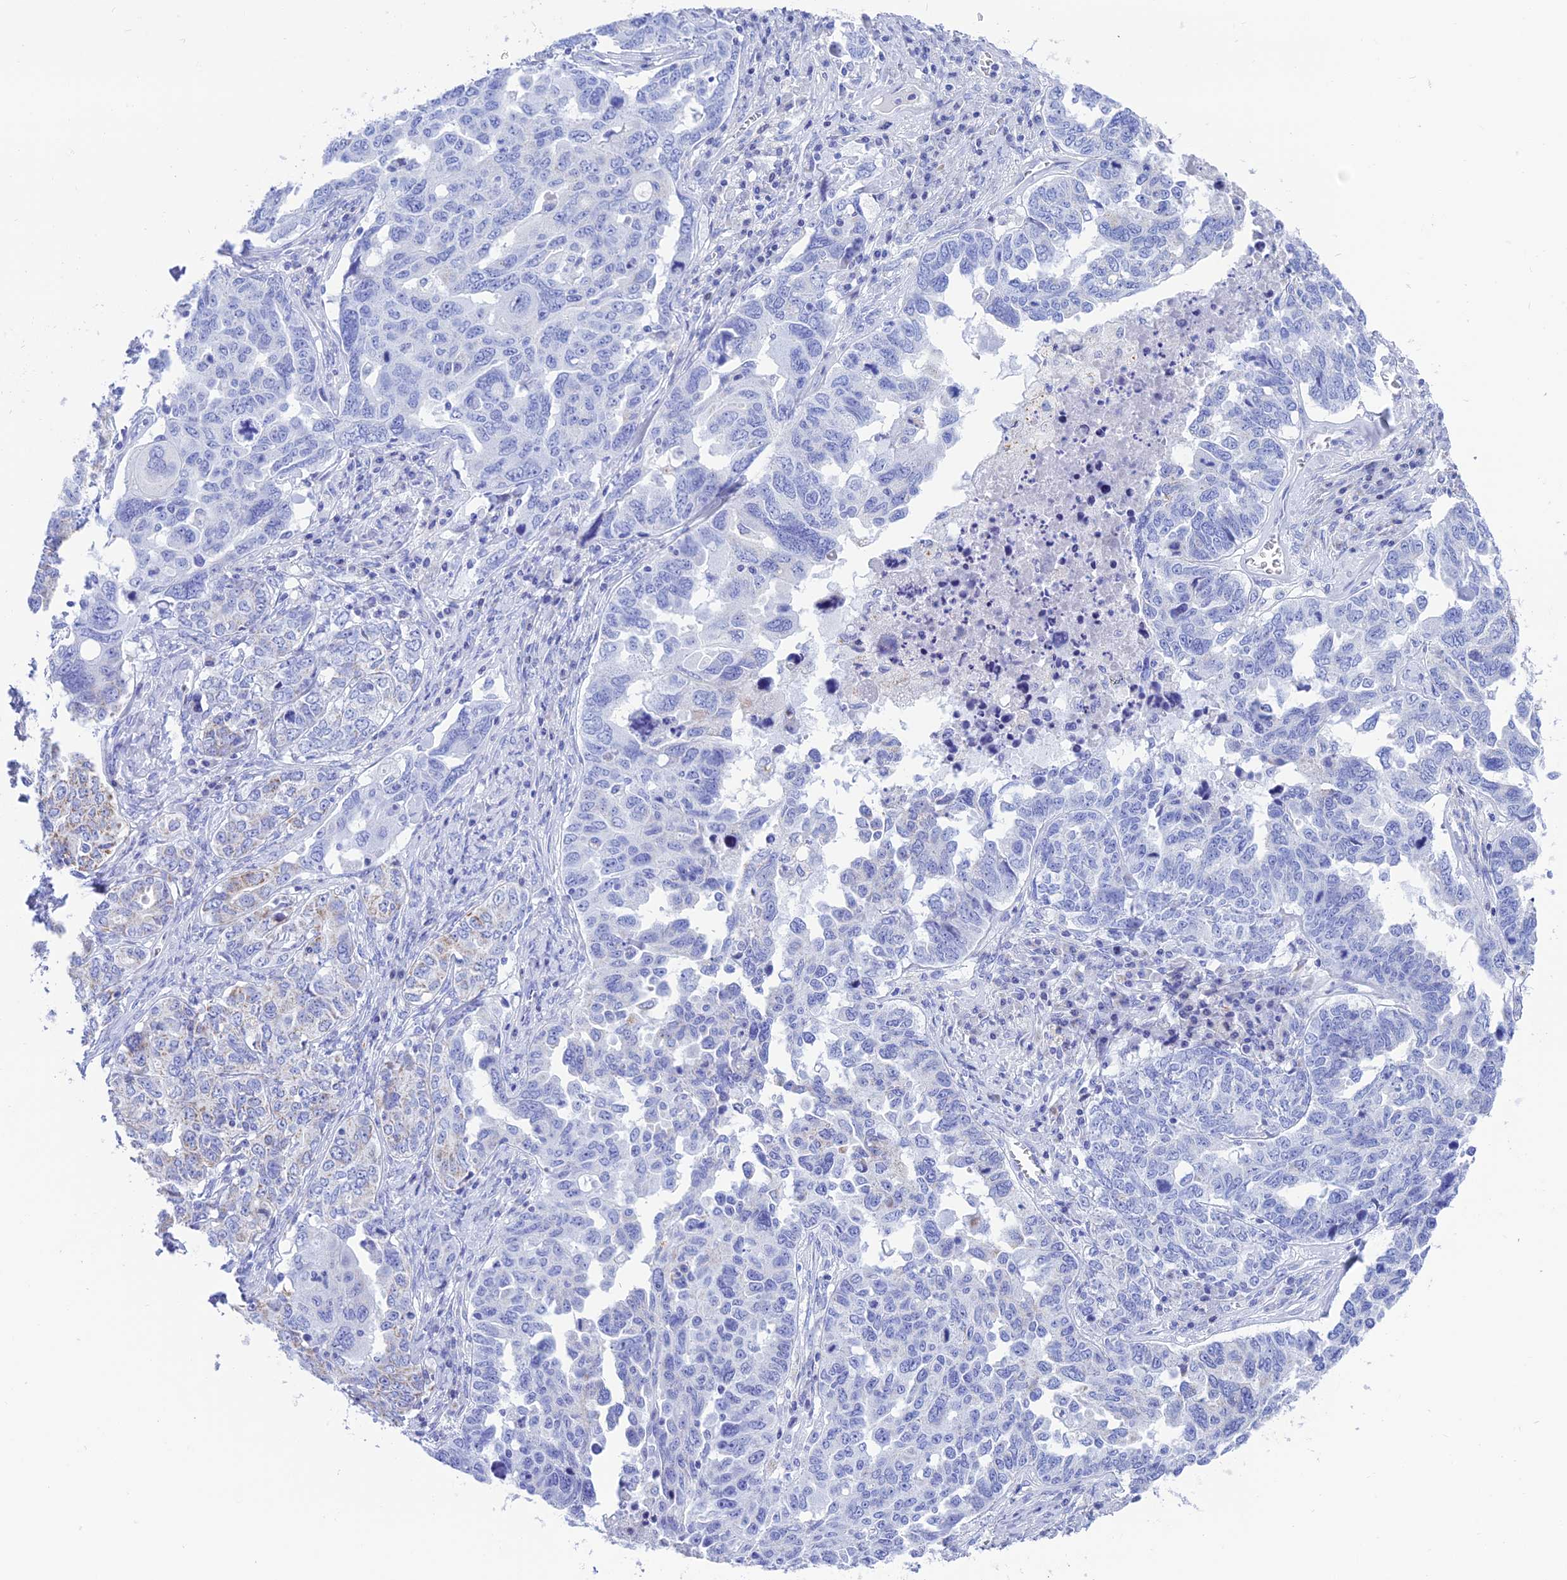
{"staining": {"intensity": "weak", "quantity": "25%-75%", "location": "cytoplasmic/membranous"}, "tissue": "ovarian cancer", "cell_type": "Tumor cells", "image_type": "cancer", "snomed": [{"axis": "morphology", "description": "Carcinoma, endometroid"}, {"axis": "topography", "description": "Ovary"}], "caption": "Weak cytoplasmic/membranous expression is appreciated in about 25%-75% of tumor cells in ovarian cancer (endometroid carcinoma).", "gene": "NXPE4", "patient": {"sex": "female", "age": 62}}